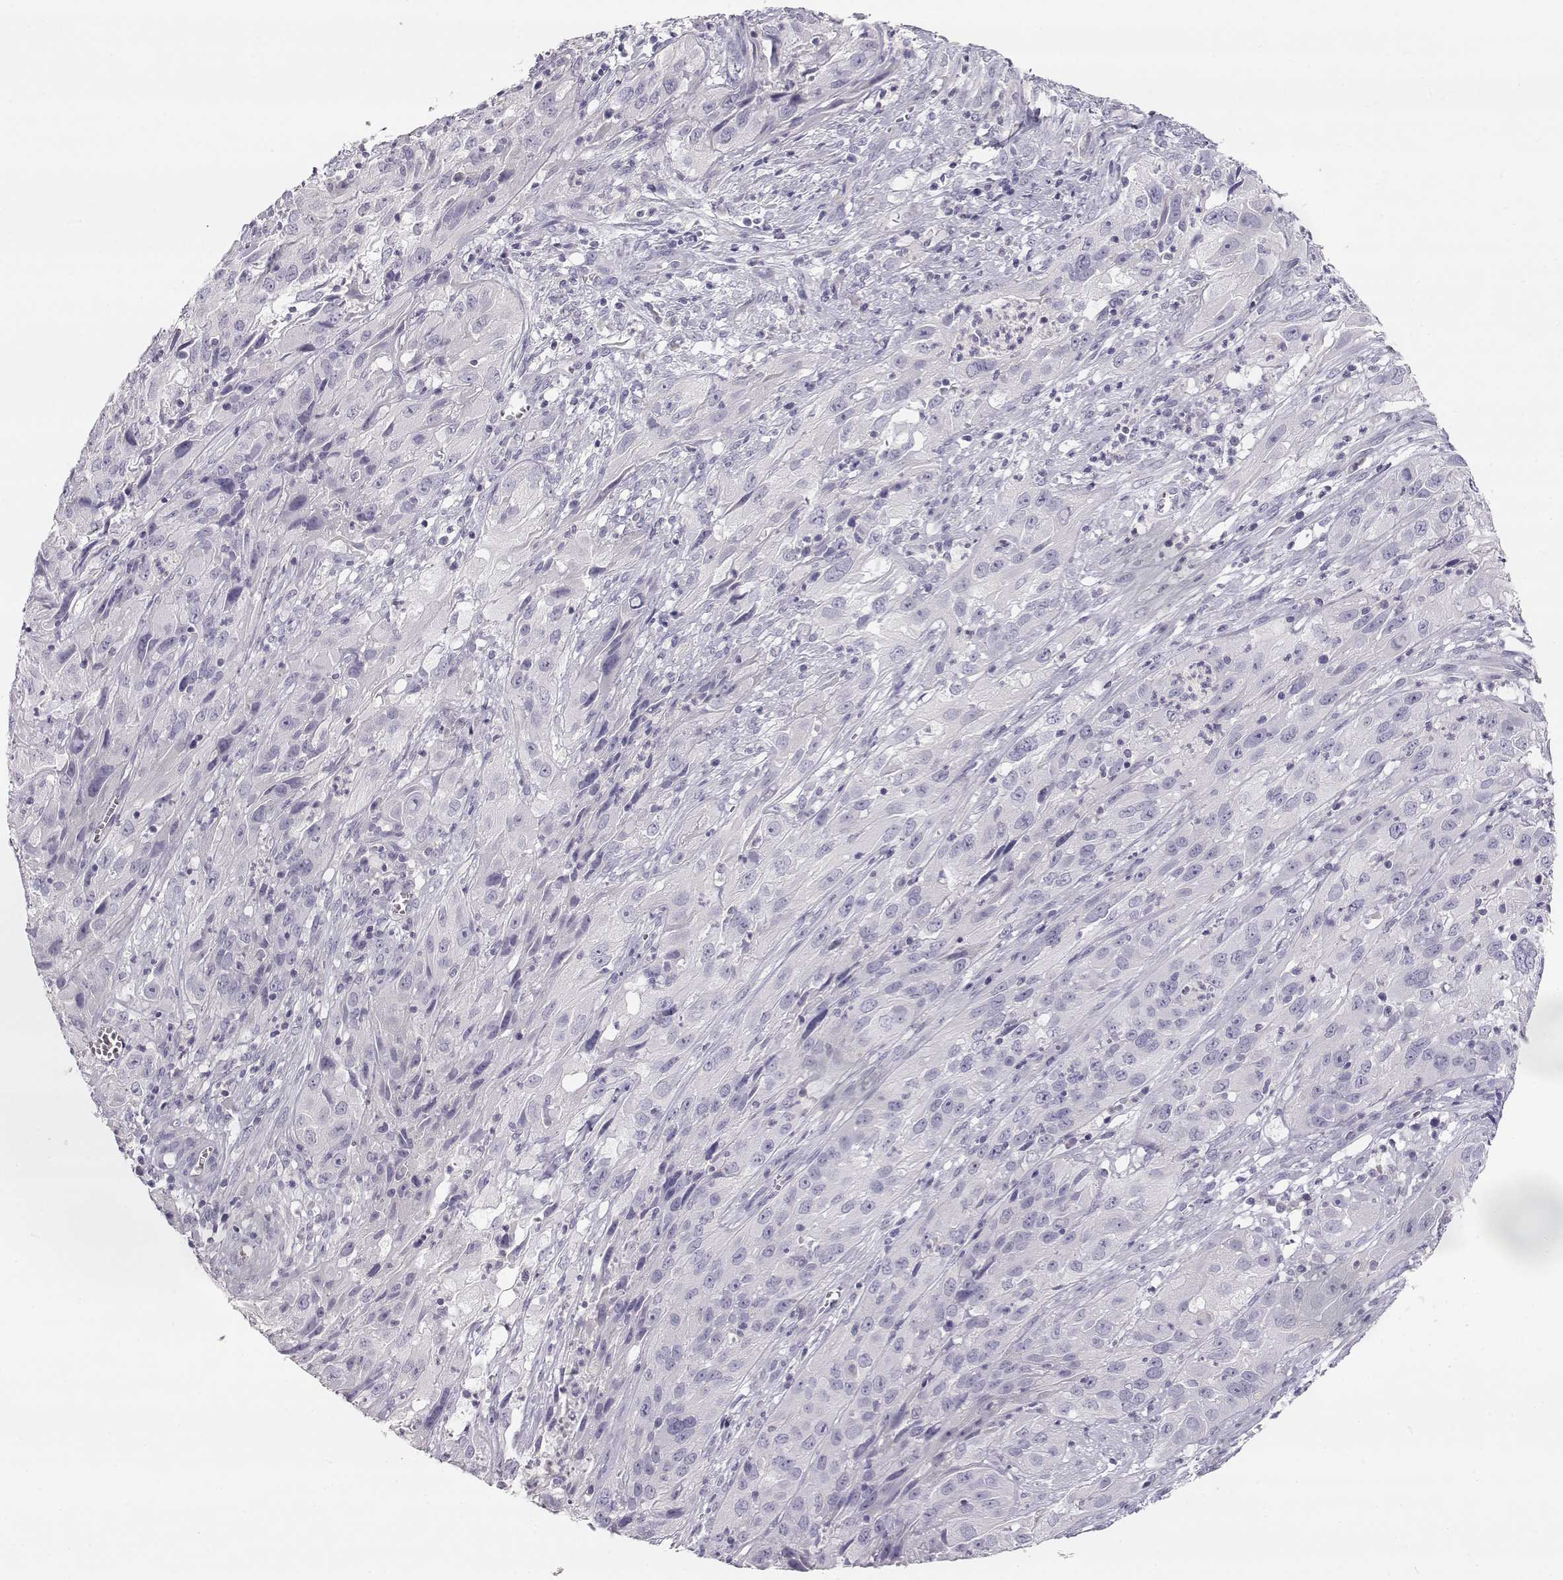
{"staining": {"intensity": "negative", "quantity": "none", "location": "none"}, "tissue": "cervical cancer", "cell_type": "Tumor cells", "image_type": "cancer", "snomed": [{"axis": "morphology", "description": "Squamous cell carcinoma, NOS"}, {"axis": "topography", "description": "Cervix"}], "caption": "Immunohistochemistry photomicrograph of human squamous cell carcinoma (cervical) stained for a protein (brown), which reveals no positivity in tumor cells.", "gene": "LEPR", "patient": {"sex": "female", "age": 32}}